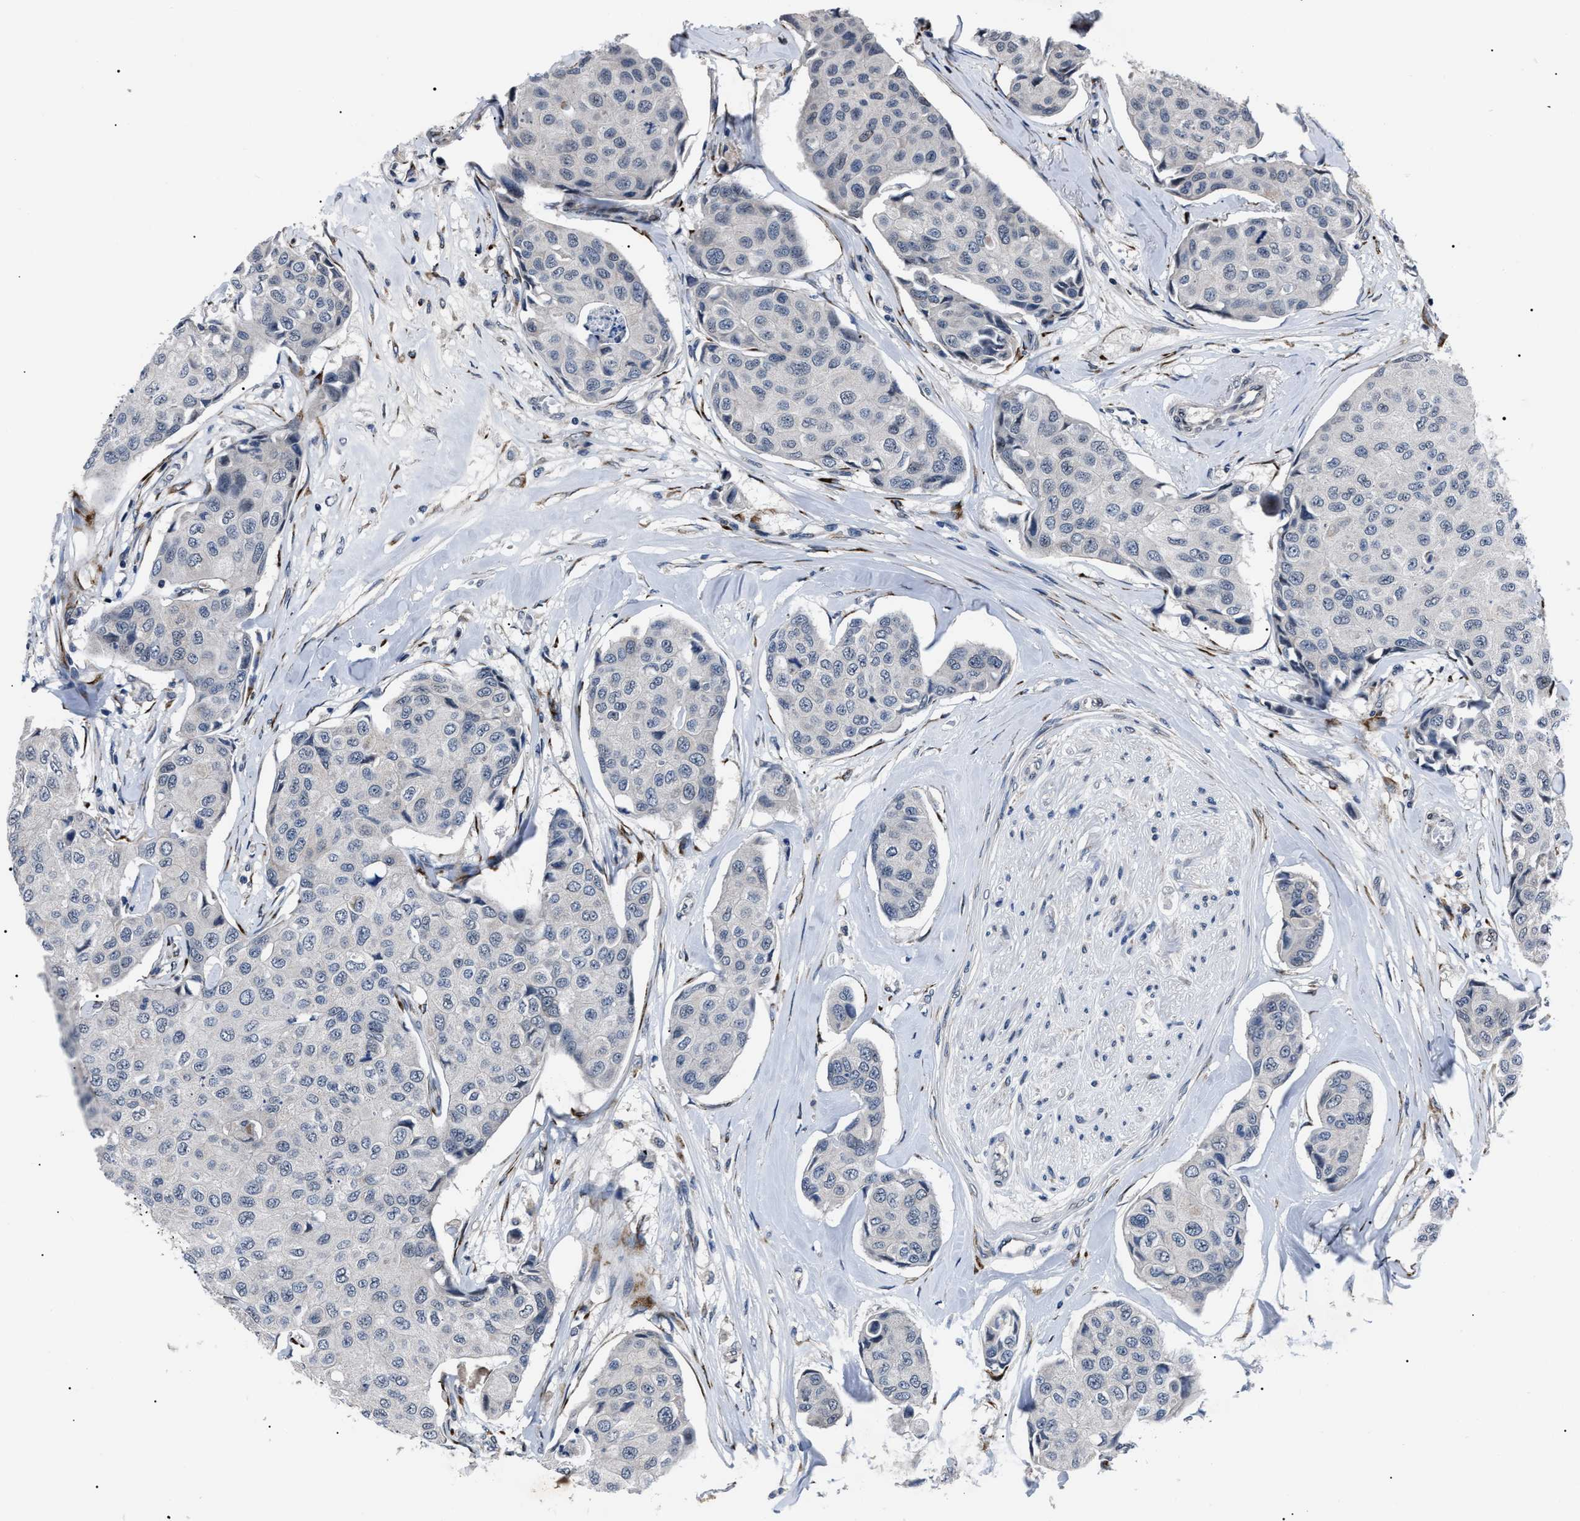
{"staining": {"intensity": "negative", "quantity": "none", "location": "none"}, "tissue": "breast cancer", "cell_type": "Tumor cells", "image_type": "cancer", "snomed": [{"axis": "morphology", "description": "Duct carcinoma"}, {"axis": "topography", "description": "Breast"}], "caption": "This is an IHC image of human breast cancer (invasive ductal carcinoma). There is no expression in tumor cells.", "gene": "LRRC14", "patient": {"sex": "female", "age": 80}}